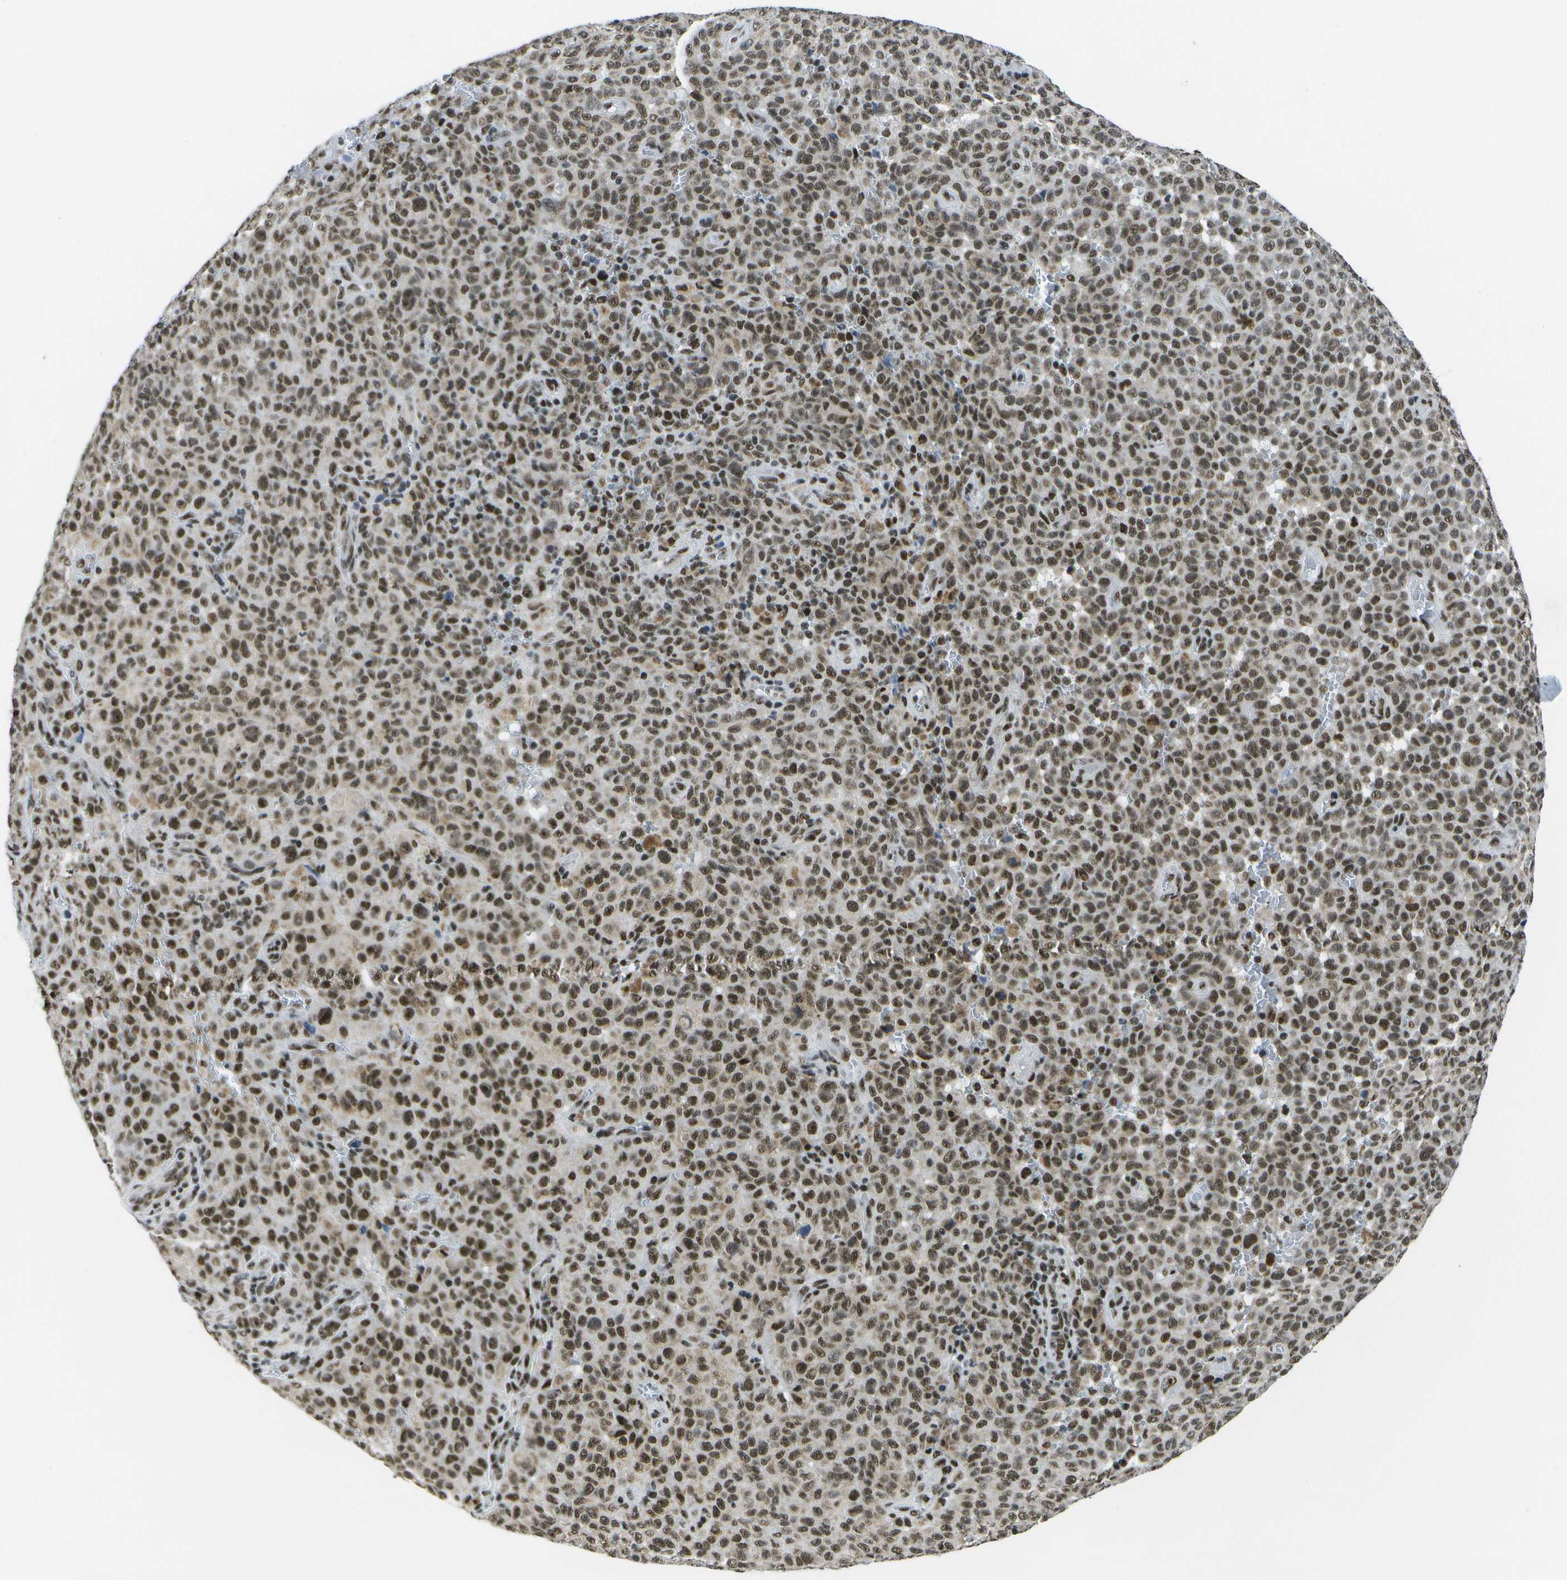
{"staining": {"intensity": "strong", "quantity": ">75%", "location": "nuclear"}, "tissue": "melanoma", "cell_type": "Tumor cells", "image_type": "cancer", "snomed": [{"axis": "morphology", "description": "Malignant melanoma, NOS"}, {"axis": "topography", "description": "Skin"}], "caption": "Brown immunohistochemical staining in human melanoma displays strong nuclear positivity in approximately >75% of tumor cells. The staining was performed using DAB (3,3'-diaminobenzidine) to visualize the protein expression in brown, while the nuclei were stained in blue with hematoxylin (Magnification: 20x).", "gene": "NSRP1", "patient": {"sex": "female", "age": 82}}